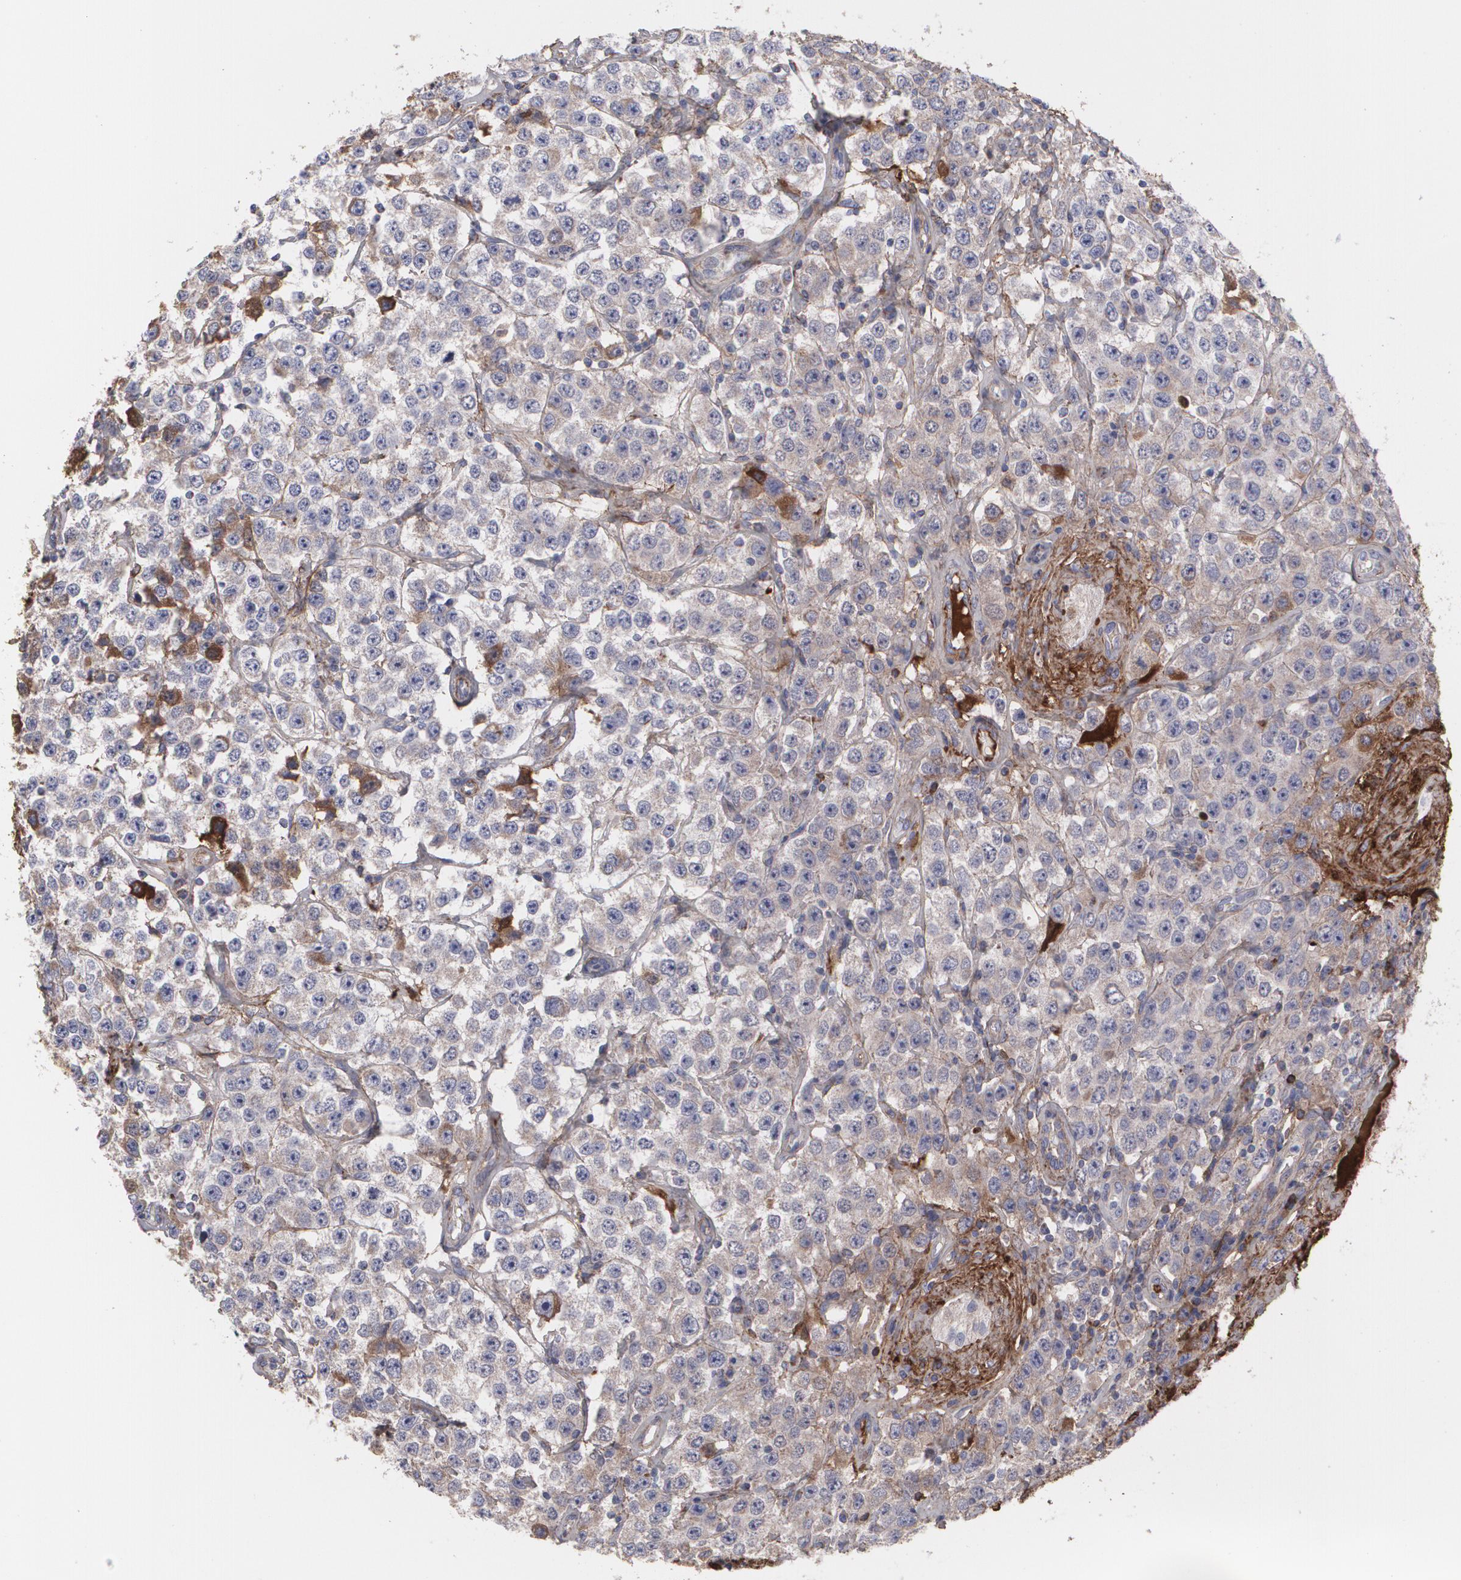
{"staining": {"intensity": "weak", "quantity": ">75%", "location": "cytoplasmic/membranous"}, "tissue": "testis cancer", "cell_type": "Tumor cells", "image_type": "cancer", "snomed": [{"axis": "morphology", "description": "Carcinoma, Embryonal, NOS"}, {"axis": "topography", "description": "Testis"}], "caption": "A high-resolution photomicrograph shows IHC staining of testis cancer (embryonal carcinoma), which reveals weak cytoplasmic/membranous expression in approximately >75% of tumor cells. (DAB = brown stain, brightfield microscopy at high magnification).", "gene": "FBLN1", "patient": {"sex": "male", "age": 31}}